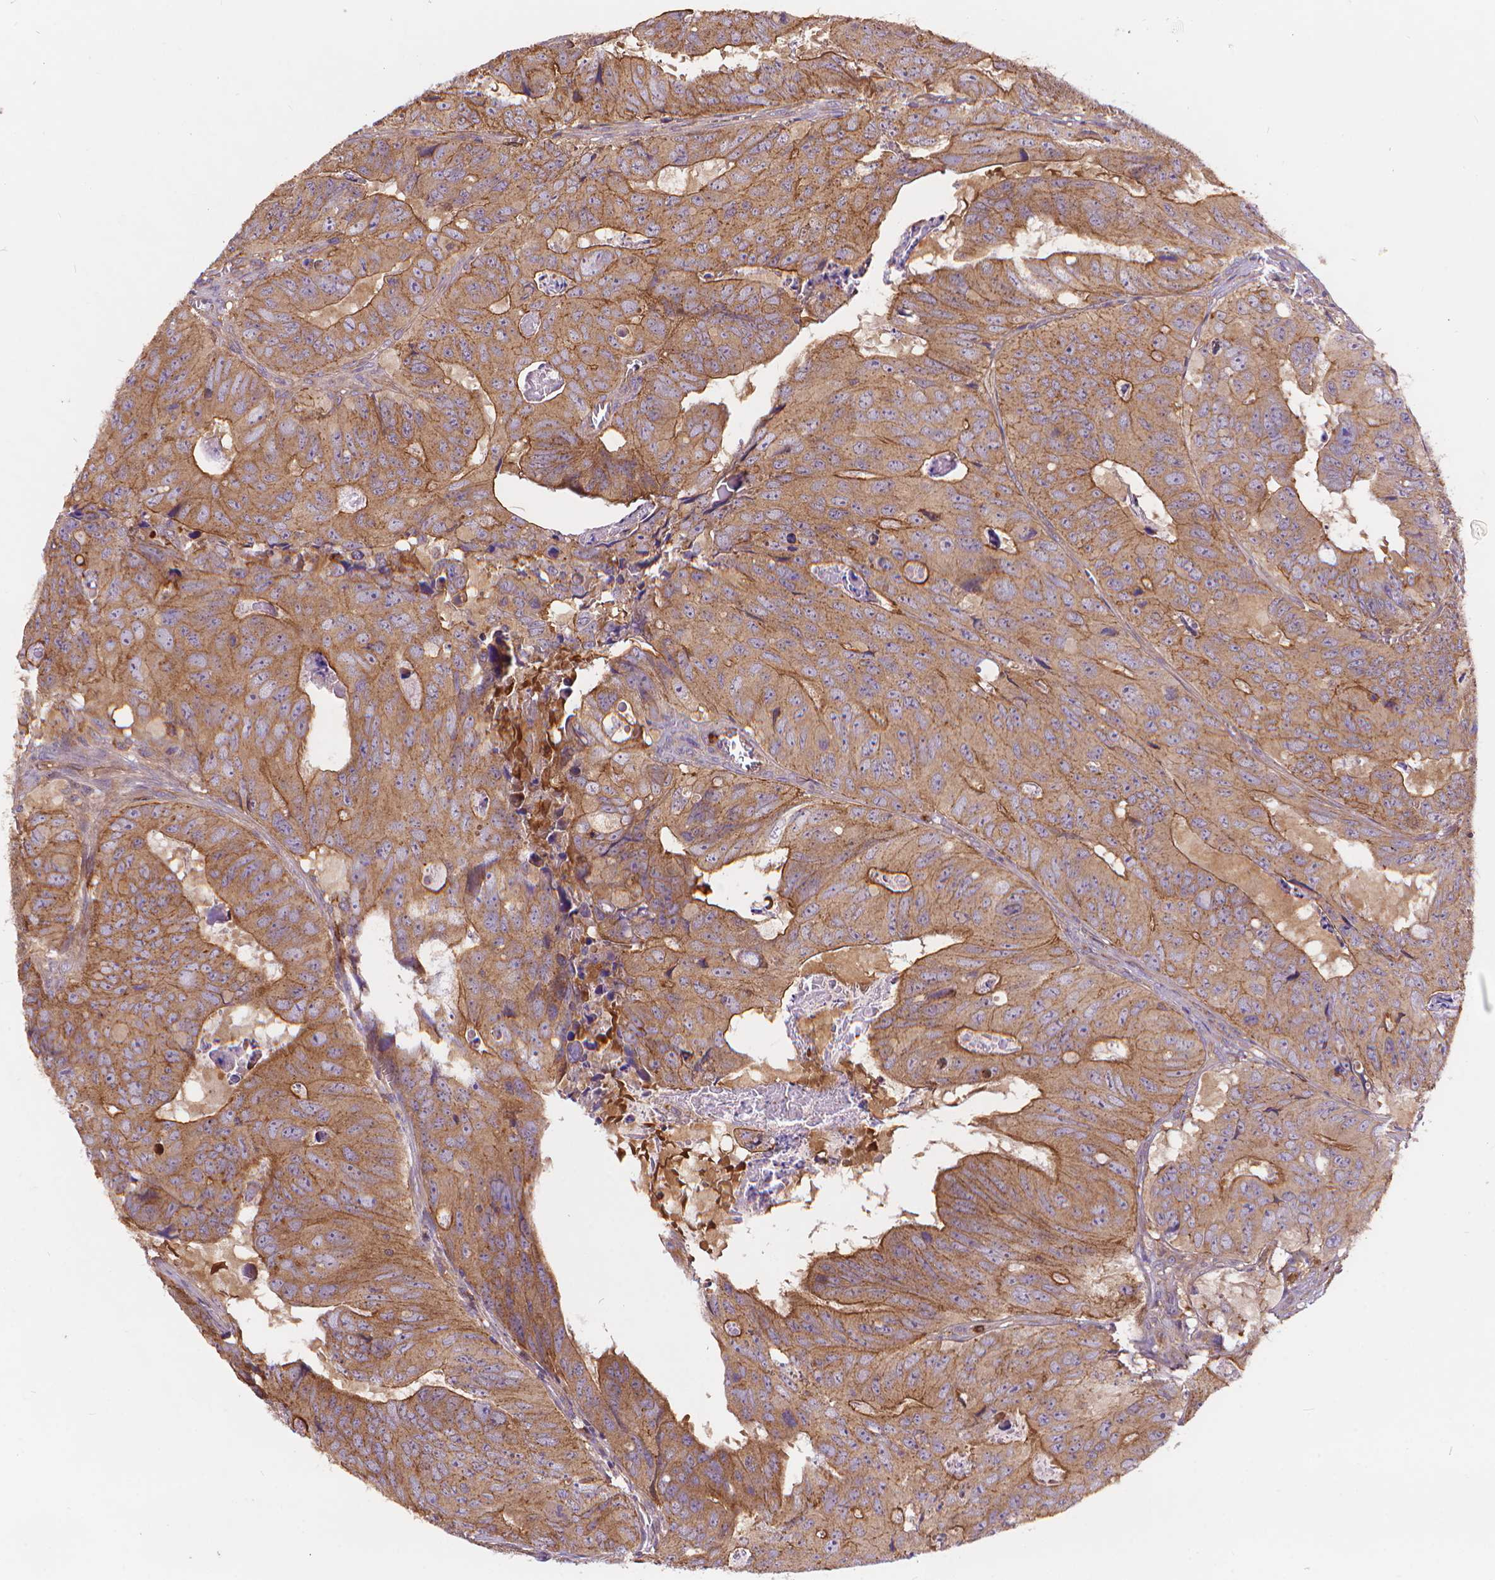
{"staining": {"intensity": "moderate", "quantity": "<25%", "location": "cytoplasmic/membranous"}, "tissue": "colorectal cancer", "cell_type": "Tumor cells", "image_type": "cancer", "snomed": [{"axis": "morphology", "description": "Adenocarcinoma, NOS"}, {"axis": "topography", "description": "Colon"}], "caption": "DAB (3,3'-diaminobenzidine) immunohistochemical staining of colorectal adenocarcinoma reveals moderate cytoplasmic/membranous protein staining in approximately <25% of tumor cells.", "gene": "ARAP1", "patient": {"sex": "male", "age": 79}}